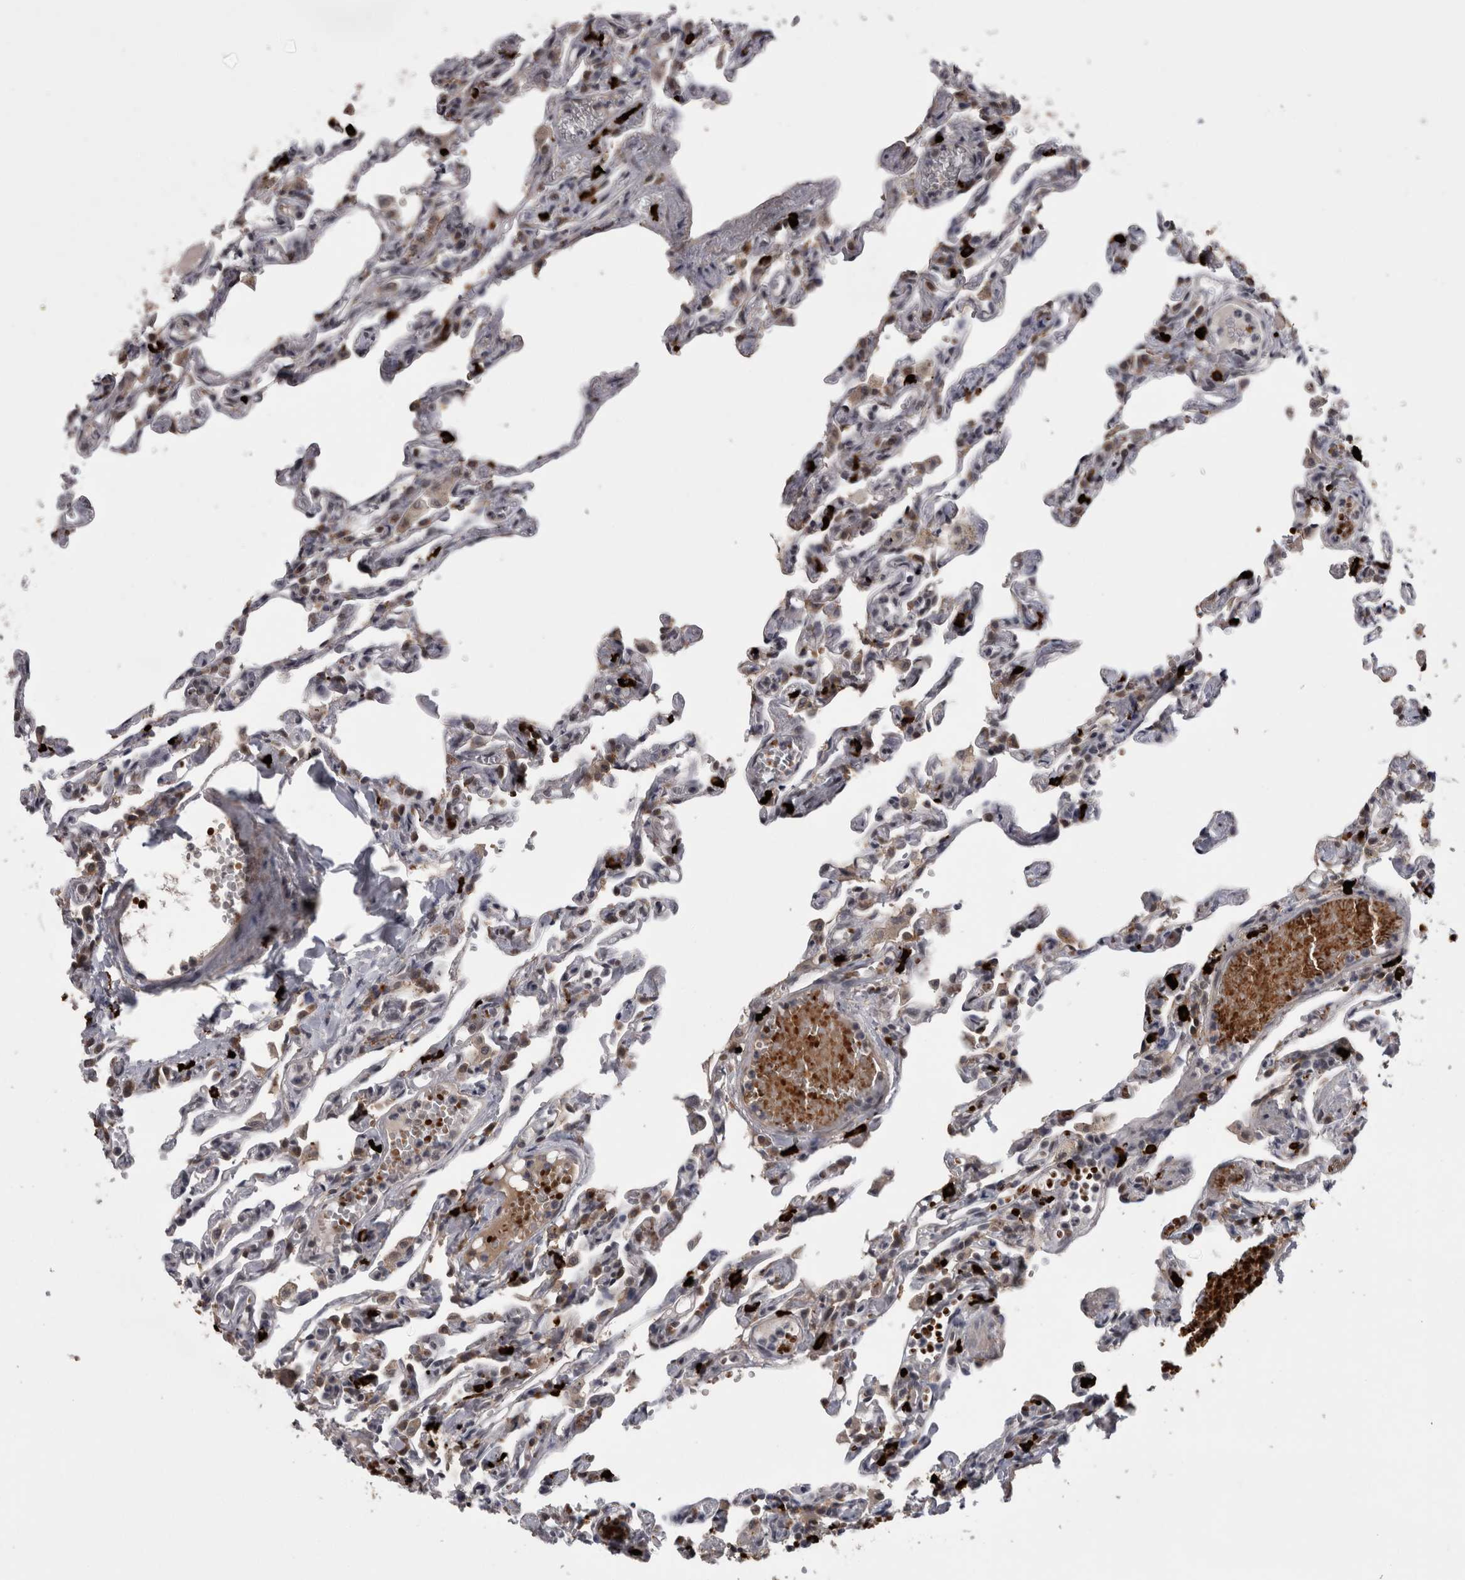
{"staining": {"intensity": "strong", "quantity": "<25%", "location": "cytoplasmic/membranous"}, "tissue": "lung", "cell_type": "Alveolar cells", "image_type": "normal", "snomed": [{"axis": "morphology", "description": "Normal tissue, NOS"}, {"axis": "topography", "description": "Lung"}], "caption": "Immunohistochemistry (IHC) staining of benign lung, which shows medium levels of strong cytoplasmic/membranous expression in approximately <25% of alveolar cells indicating strong cytoplasmic/membranous protein staining. The staining was performed using DAB (brown) for protein detection and nuclei were counterstained in hematoxylin (blue).", "gene": "PEBP4", "patient": {"sex": "male", "age": 21}}